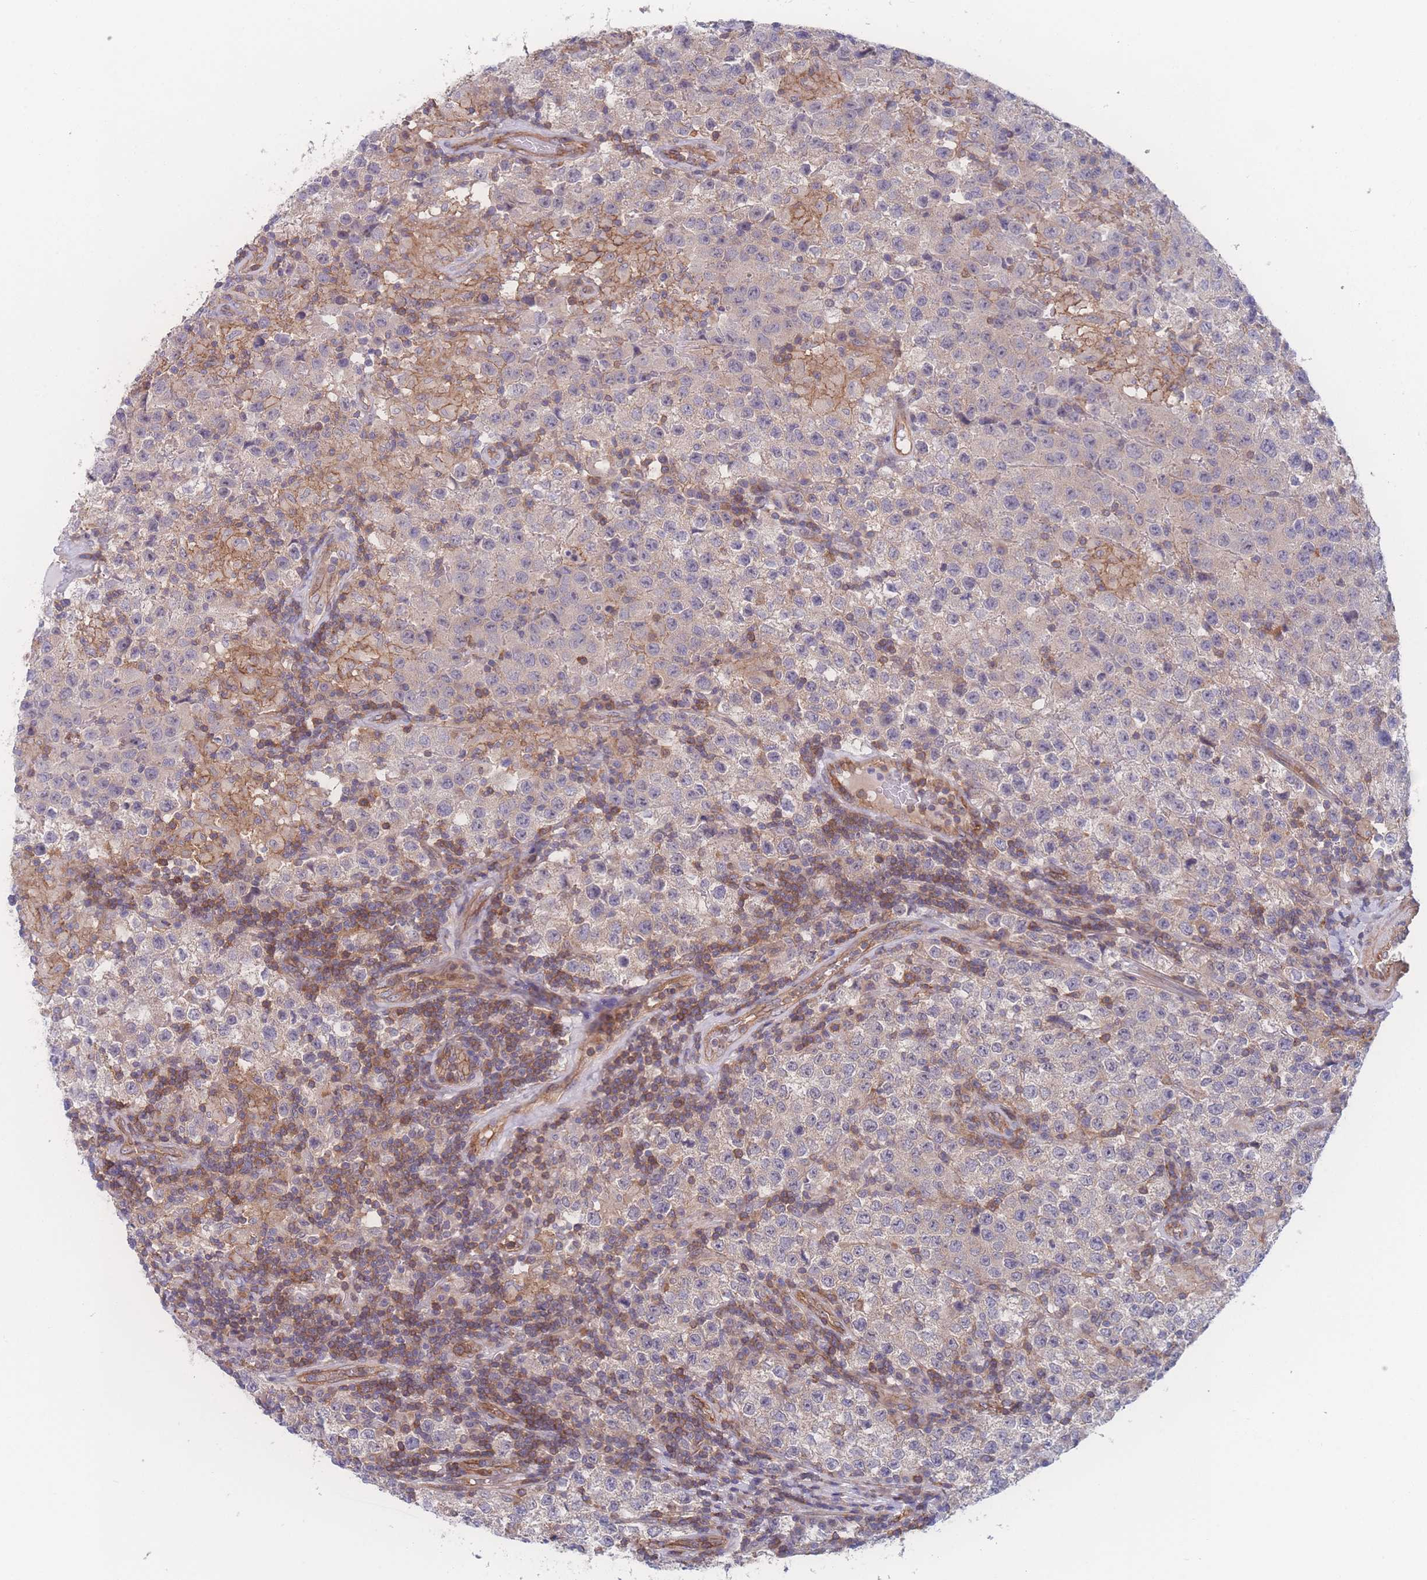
{"staining": {"intensity": "weak", "quantity": "<25%", "location": "cytoplasmic/membranous"}, "tissue": "testis cancer", "cell_type": "Tumor cells", "image_type": "cancer", "snomed": [{"axis": "morphology", "description": "Seminoma, NOS"}, {"axis": "morphology", "description": "Carcinoma, Embryonal, NOS"}, {"axis": "topography", "description": "Testis"}], "caption": "The micrograph exhibits no significant expression in tumor cells of testis cancer. Brightfield microscopy of IHC stained with DAB (brown) and hematoxylin (blue), captured at high magnification.", "gene": "CFAP97", "patient": {"sex": "male", "age": 41}}